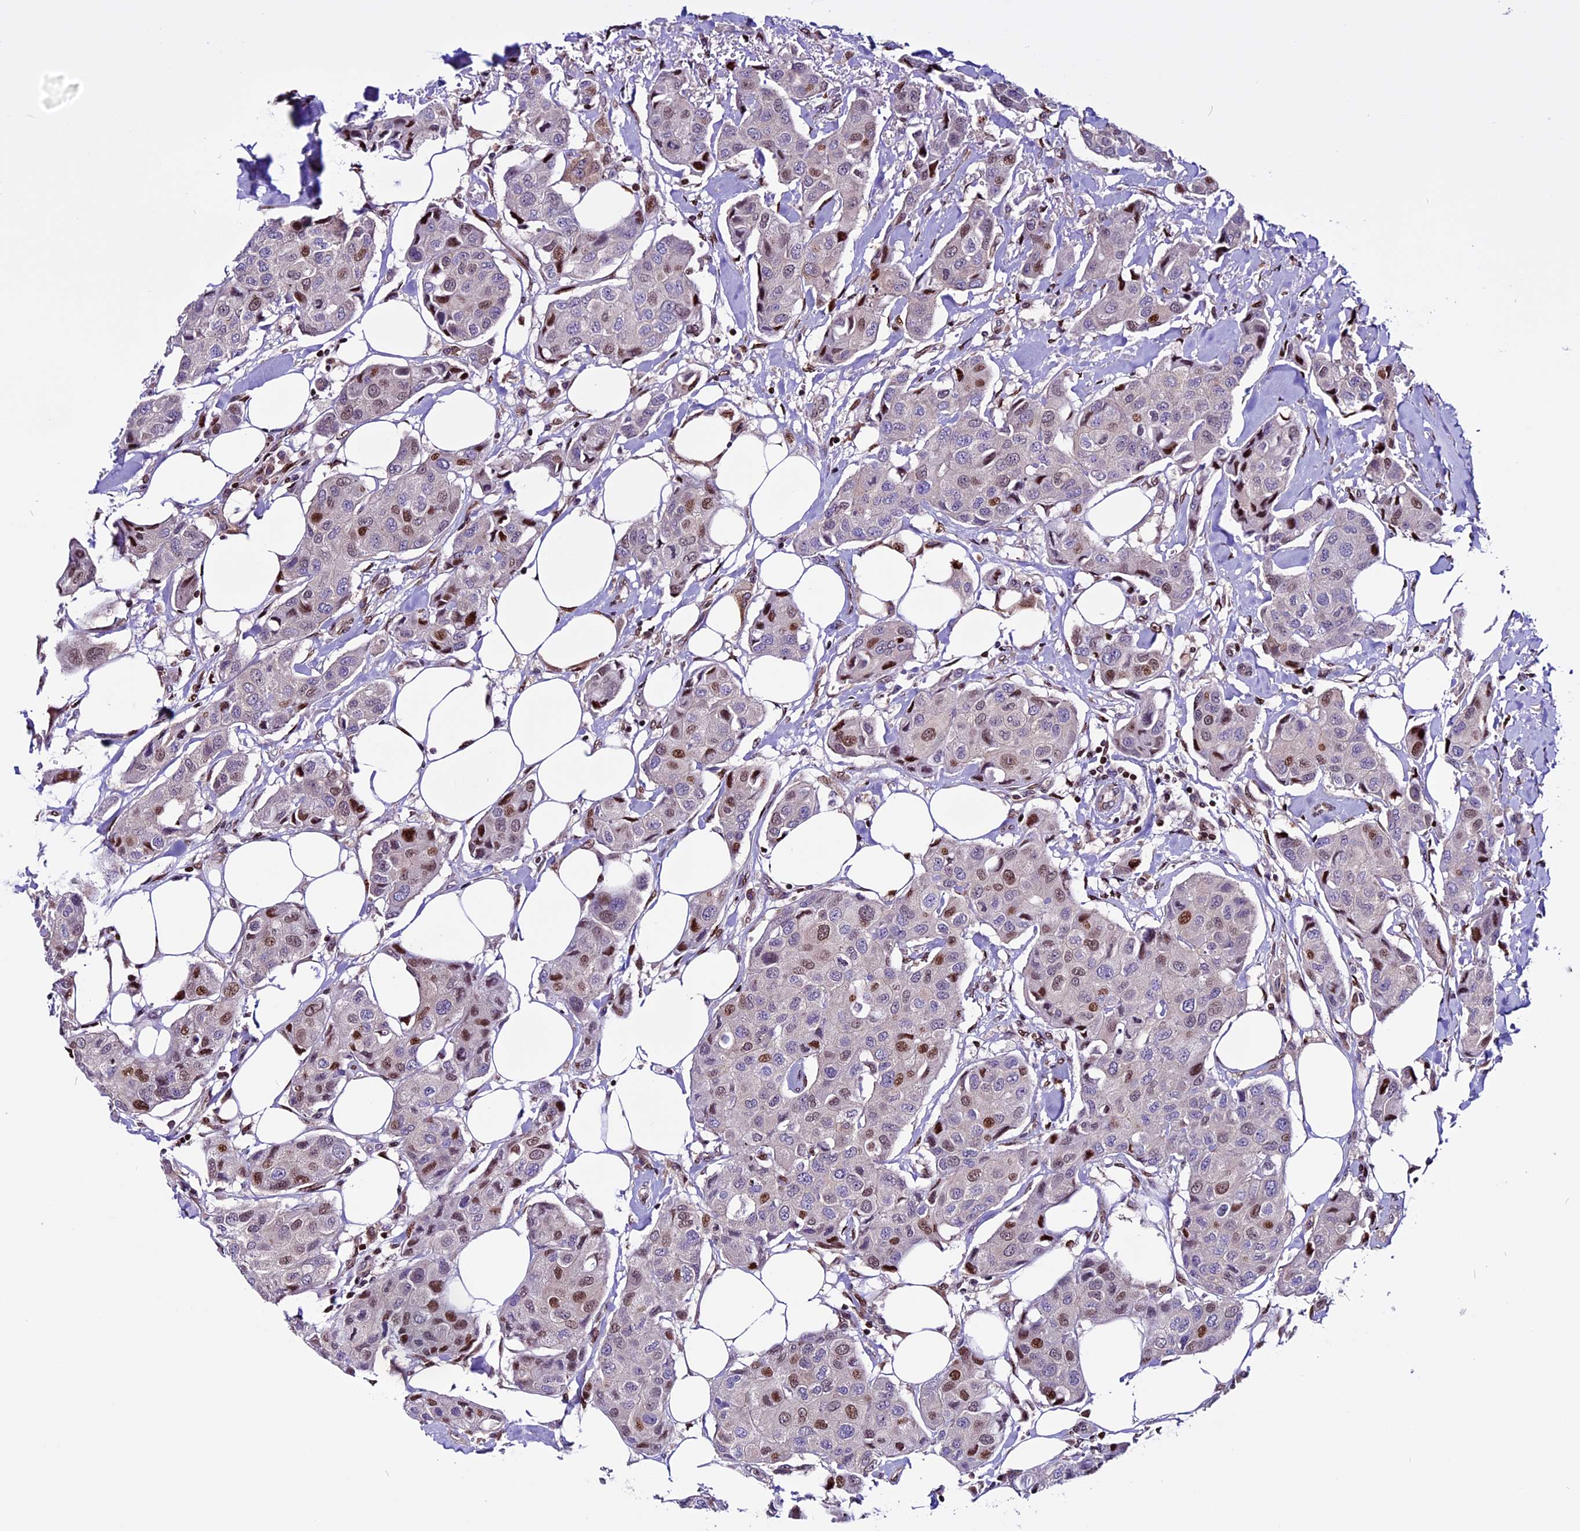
{"staining": {"intensity": "moderate", "quantity": "<25%", "location": "nuclear"}, "tissue": "breast cancer", "cell_type": "Tumor cells", "image_type": "cancer", "snomed": [{"axis": "morphology", "description": "Duct carcinoma"}, {"axis": "topography", "description": "Breast"}], "caption": "Immunohistochemical staining of breast infiltrating ductal carcinoma exhibits low levels of moderate nuclear positivity in approximately <25% of tumor cells.", "gene": "RINL", "patient": {"sex": "female", "age": 80}}